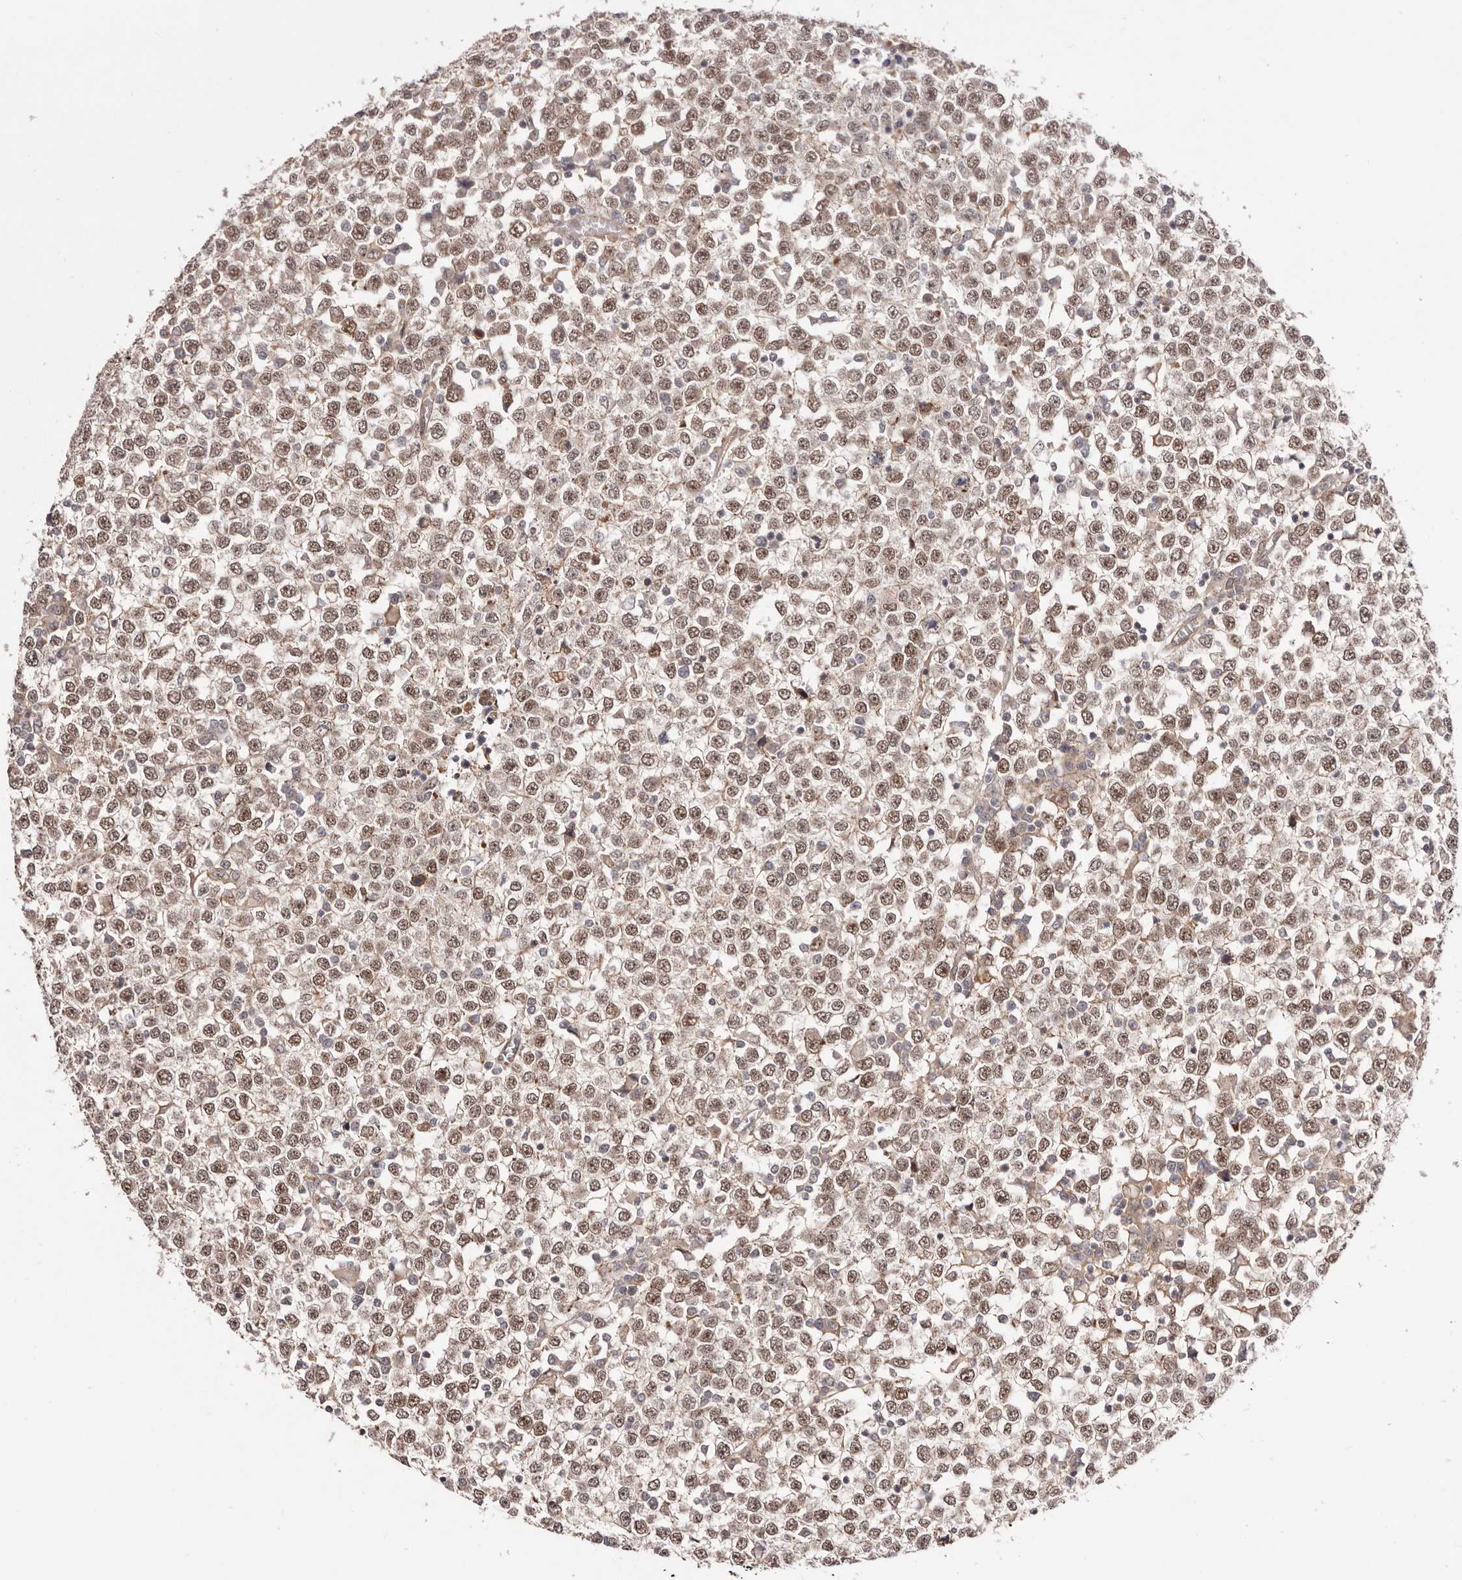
{"staining": {"intensity": "moderate", "quantity": ">75%", "location": "cytoplasmic/membranous,nuclear"}, "tissue": "testis cancer", "cell_type": "Tumor cells", "image_type": "cancer", "snomed": [{"axis": "morphology", "description": "Seminoma, NOS"}, {"axis": "topography", "description": "Testis"}], "caption": "This is an image of immunohistochemistry (IHC) staining of testis cancer, which shows moderate expression in the cytoplasmic/membranous and nuclear of tumor cells.", "gene": "EGR3", "patient": {"sex": "male", "age": 65}}